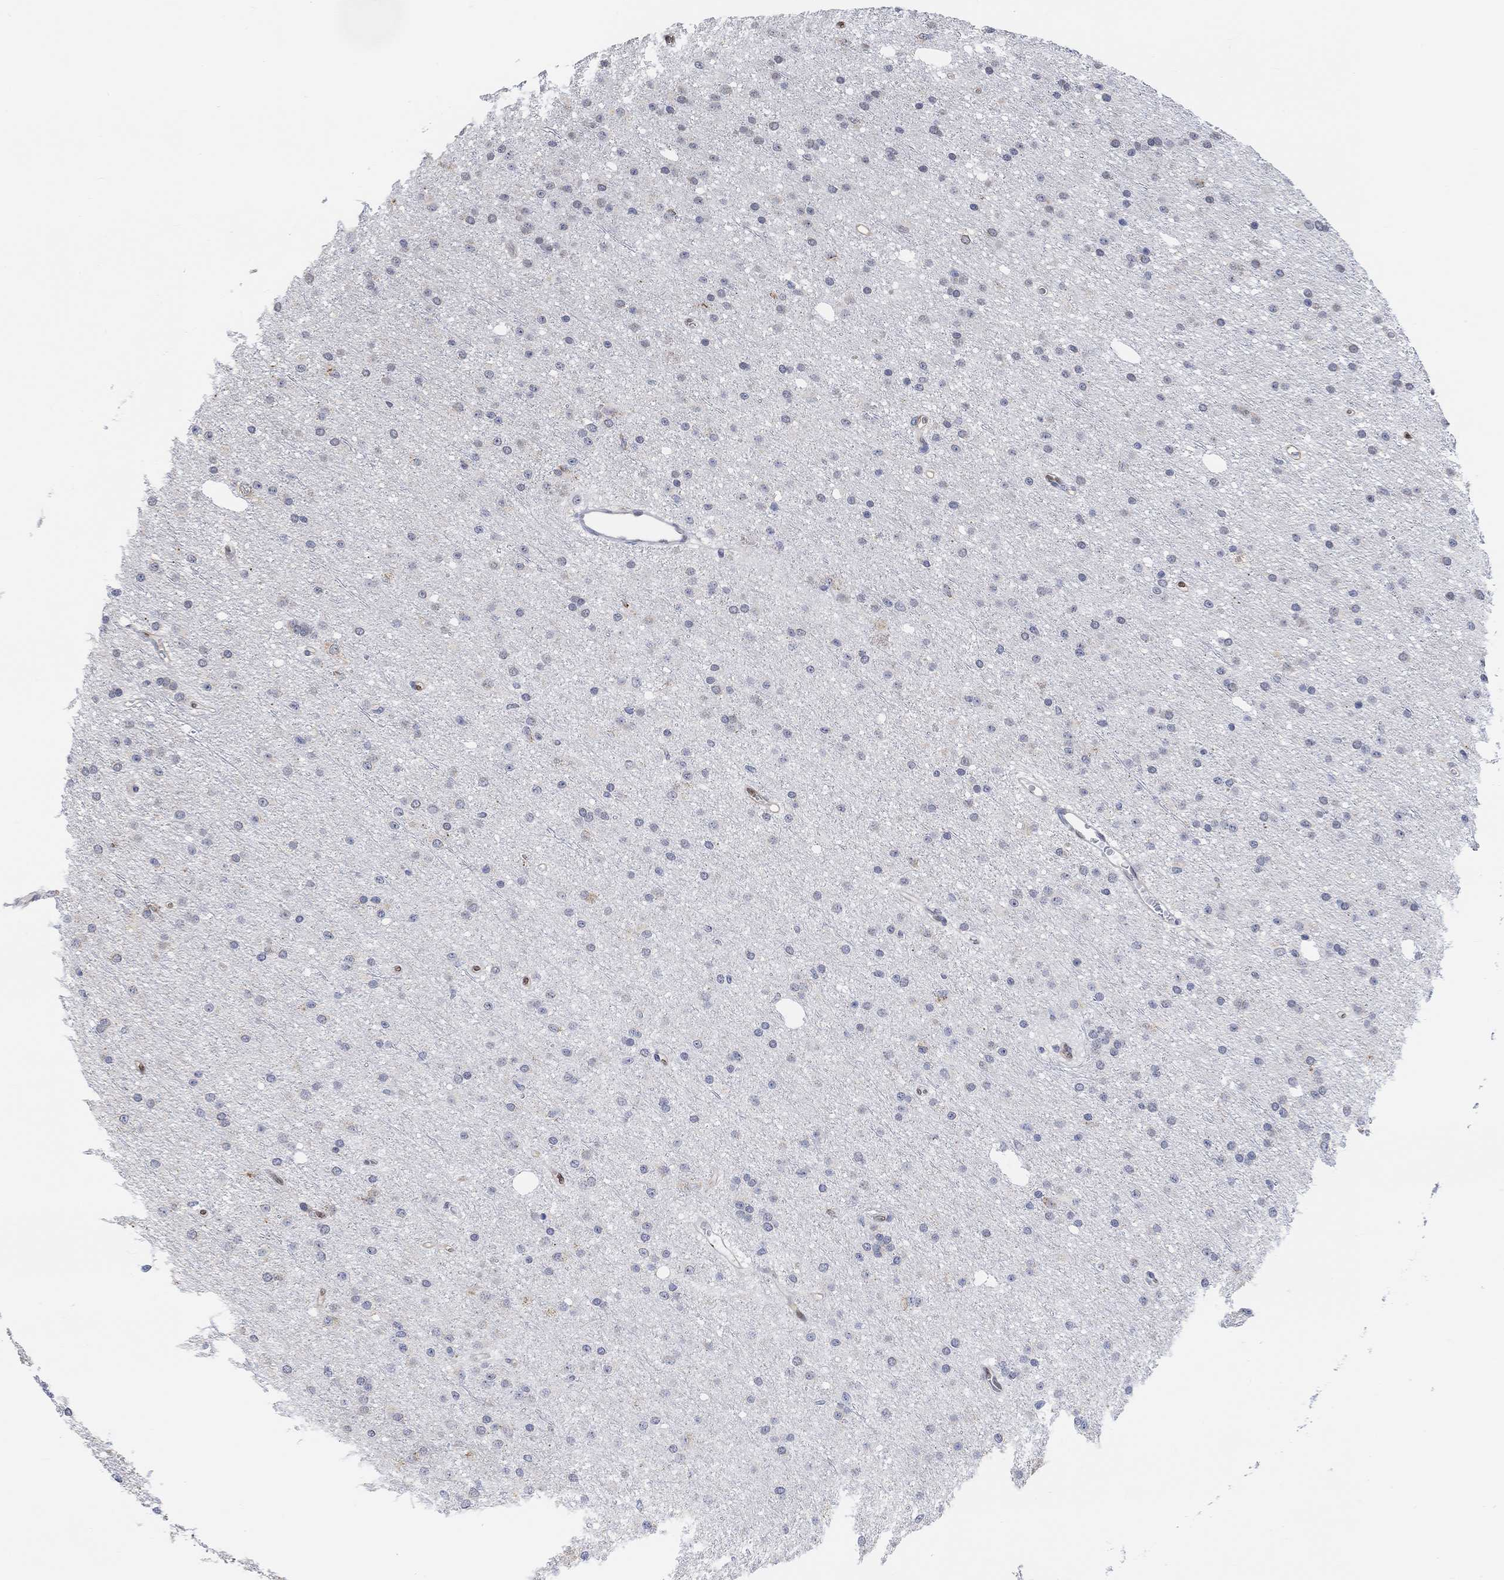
{"staining": {"intensity": "negative", "quantity": "none", "location": "none"}, "tissue": "glioma", "cell_type": "Tumor cells", "image_type": "cancer", "snomed": [{"axis": "morphology", "description": "Glioma, malignant, Low grade"}, {"axis": "topography", "description": "Brain"}], "caption": "A histopathology image of human glioma is negative for staining in tumor cells. (DAB (3,3'-diaminobenzidine) immunohistochemistry (IHC) with hematoxylin counter stain).", "gene": "MUC1", "patient": {"sex": "male", "age": 27}}